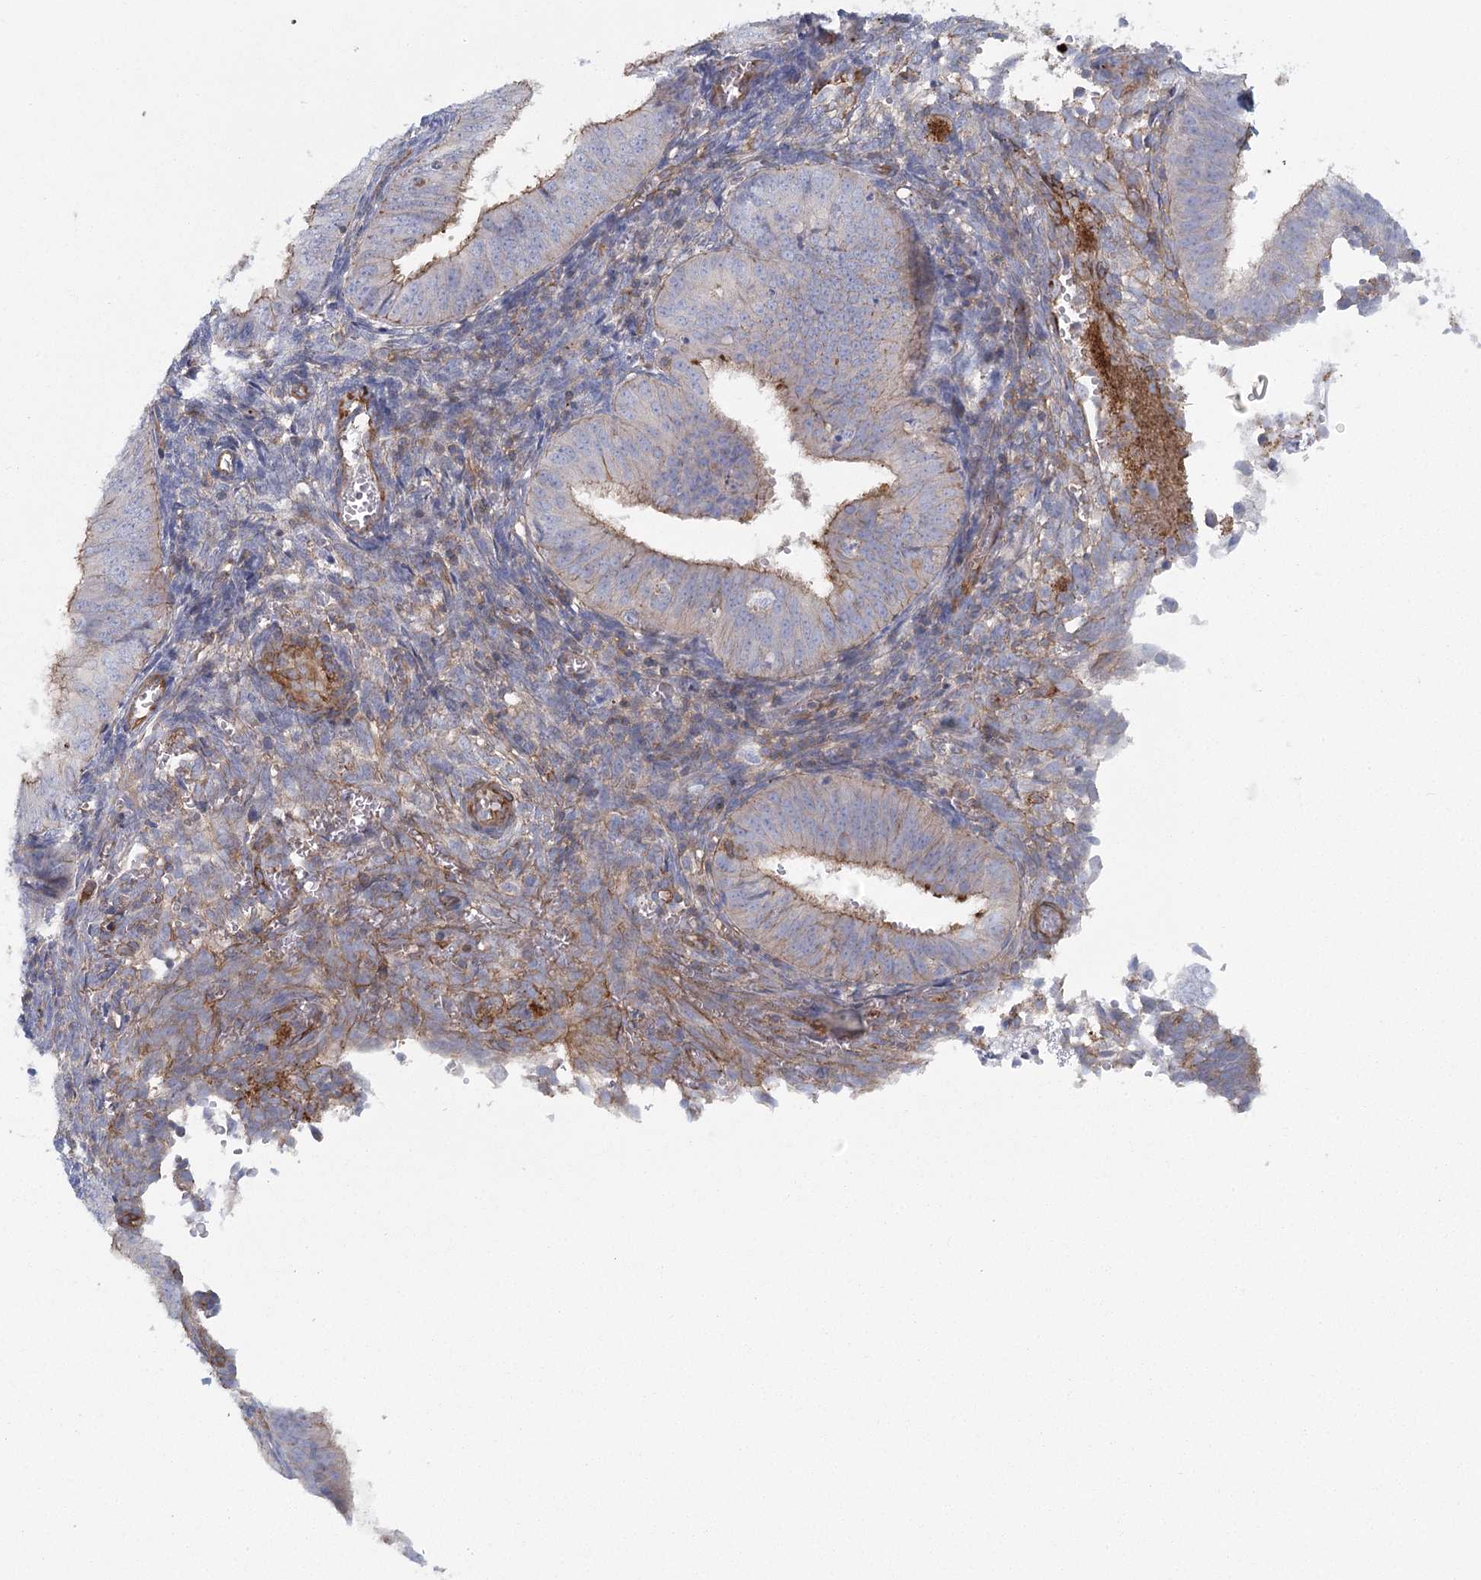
{"staining": {"intensity": "moderate", "quantity": "<25%", "location": "cytoplasmic/membranous"}, "tissue": "endometrial cancer", "cell_type": "Tumor cells", "image_type": "cancer", "snomed": [{"axis": "morphology", "description": "Normal tissue, NOS"}, {"axis": "morphology", "description": "Adenocarcinoma, NOS"}, {"axis": "topography", "description": "Endometrium"}], "caption": "A low amount of moderate cytoplasmic/membranous positivity is seen in about <25% of tumor cells in adenocarcinoma (endometrial) tissue. (Brightfield microscopy of DAB IHC at high magnification).", "gene": "IFT46", "patient": {"sex": "female", "age": 53}}